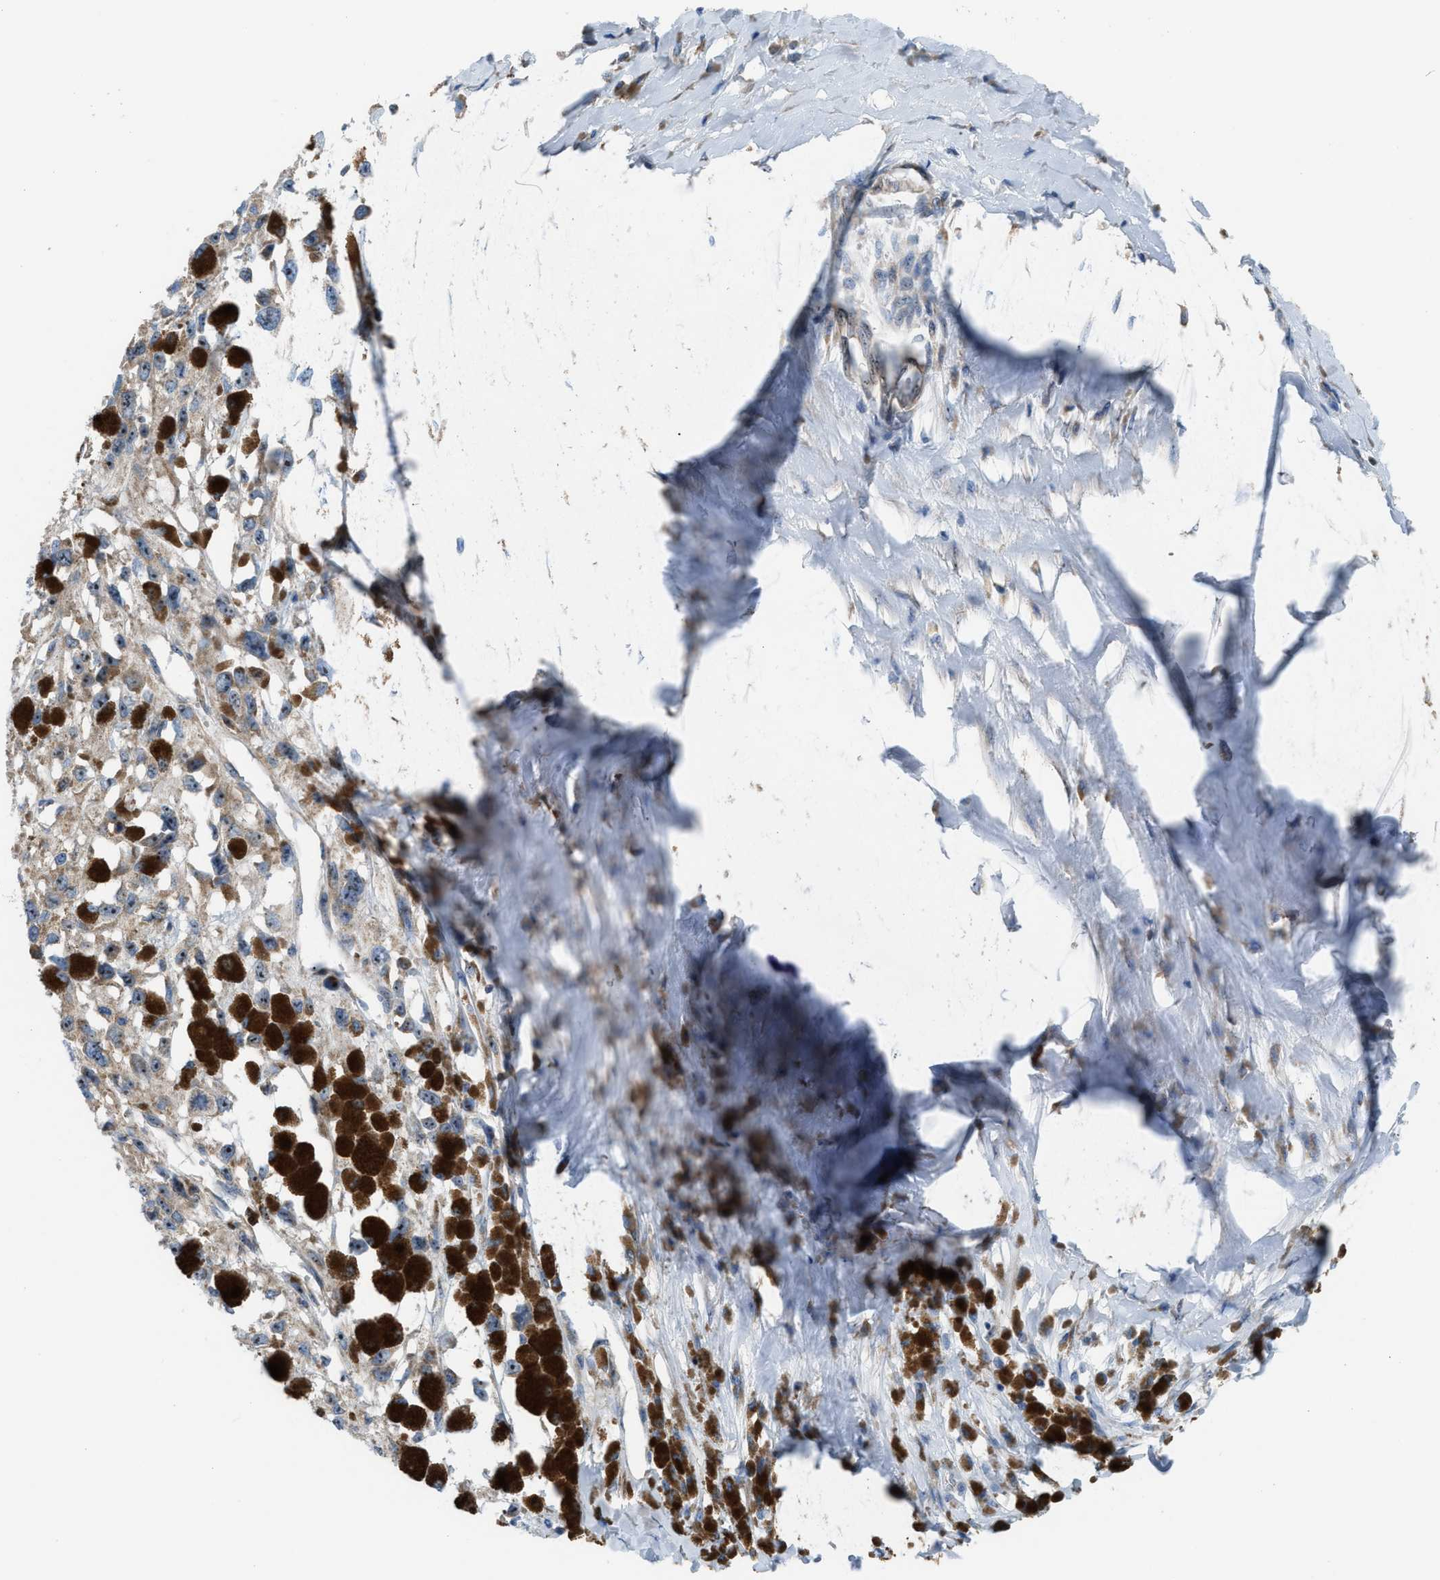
{"staining": {"intensity": "weak", "quantity": ">75%", "location": "cytoplasmic/membranous,nuclear"}, "tissue": "melanoma", "cell_type": "Tumor cells", "image_type": "cancer", "snomed": [{"axis": "morphology", "description": "Malignant melanoma, Metastatic site"}, {"axis": "topography", "description": "Lymph node"}], "caption": "Immunohistochemistry (IHC) staining of melanoma, which exhibits low levels of weak cytoplasmic/membranous and nuclear positivity in approximately >75% of tumor cells indicating weak cytoplasmic/membranous and nuclear protein expression. The staining was performed using DAB (3,3'-diaminobenzidine) (brown) for protein detection and nuclei were counterstained in hematoxylin (blue).", "gene": "TPH1", "patient": {"sex": "male", "age": 59}}